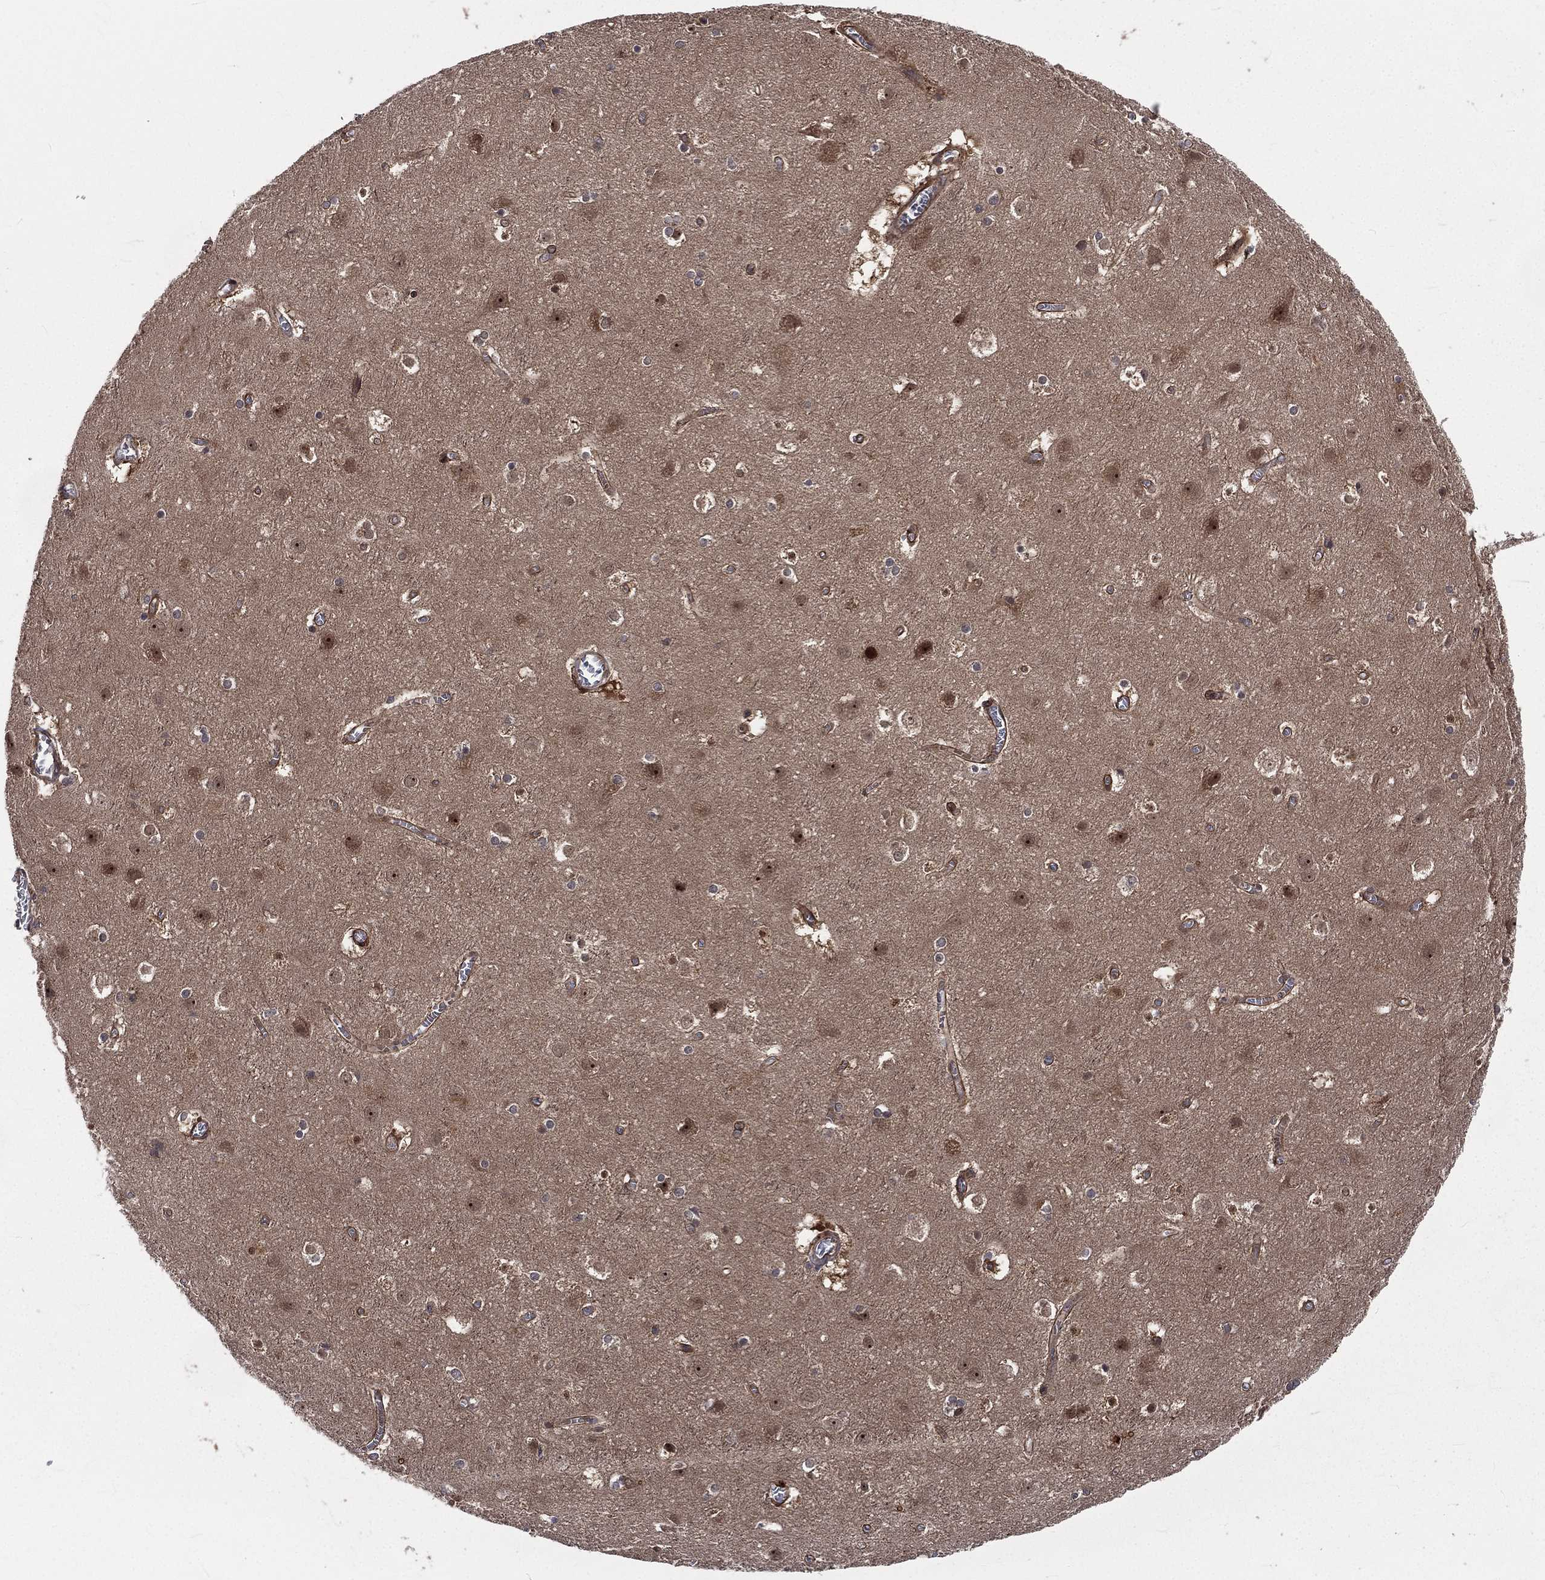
{"staining": {"intensity": "negative", "quantity": "none", "location": "none"}, "tissue": "cerebral cortex", "cell_type": "Endothelial cells", "image_type": "normal", "snomed": [{"axis": "morphology", "description": "Normal tissue, NOS"}, {"axis": "topography", "description": "Cerebral cortex"}], "caption": "An immunohistochemistry photomicrograph of unremarkable cerebral cortex is shown. There is no staining in endothelial cells of cerebral cortex.", "gene": "ARL3", "patient": {"sex": "male", "age": 59}}